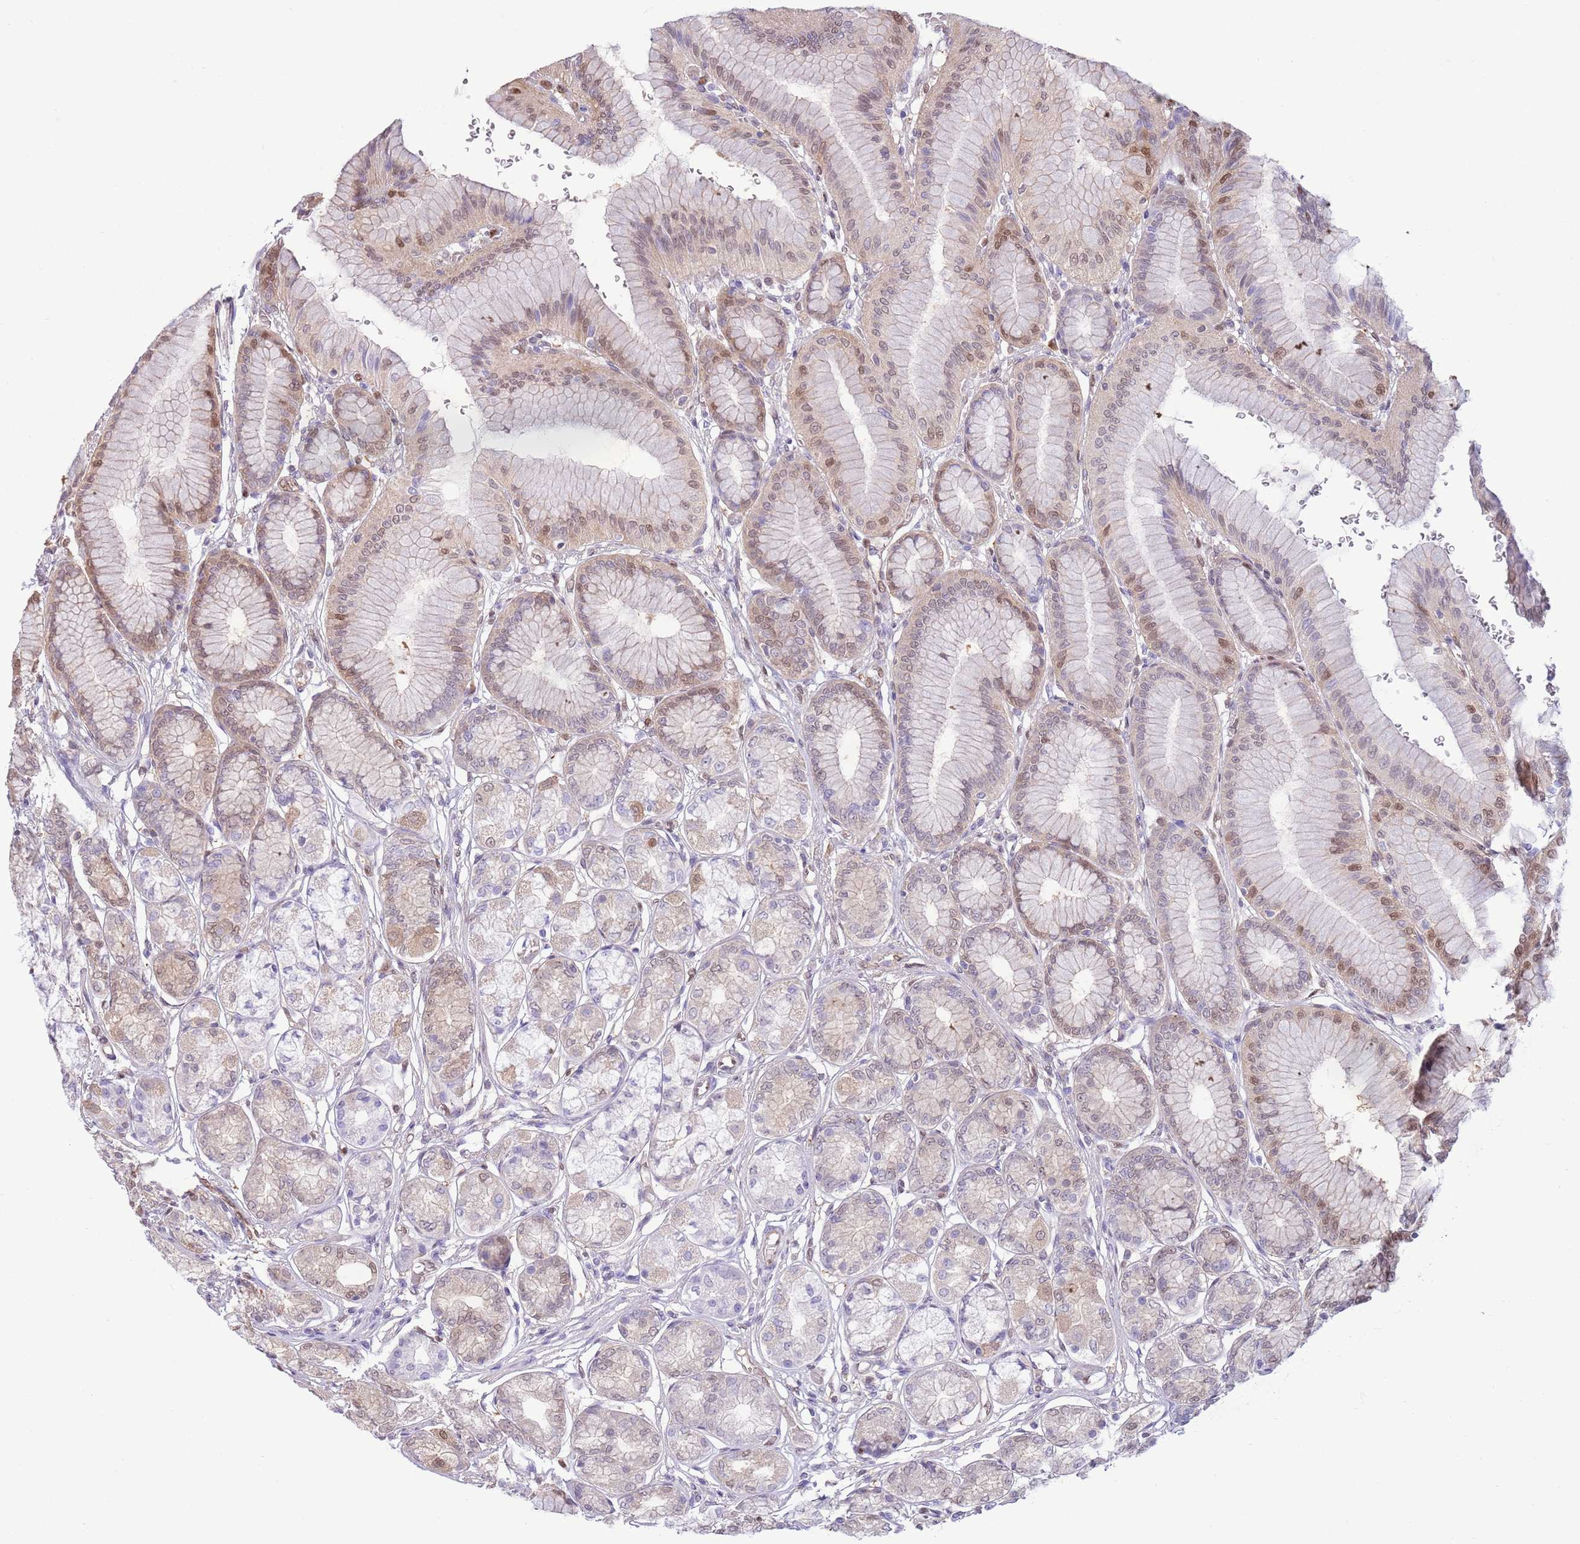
{"staining": {"intensity": "moderate", "quantity": "25%-75%", "location": "cytoplasmic/membranous,nuclear"}, "tissue": "stomach", "cell_type": "Glandular cells", "image_type": "normal", "snomed": [{"axis": "morphology", "description": "Normal tissue, NOS"}, {"axis": "morphology", "description": "Adenocarcinoma, NOS"}, {"axis": "morphology", "description": "Adenocarcinoma, High grade"}, {"axis": "topography", "description": "Stomach, upper"}, {"axis": "topography", "description": "Stomach"}], "caption": "DAB immunohistochemical staining of unremarkable stomach exhibits moderate cytoplasmic/membranous,nuclear protein staining in approximately 25%-75% of glandular cells.", "gene": "NSFL1C", "patient": {"sex": "female", "age": 65}}